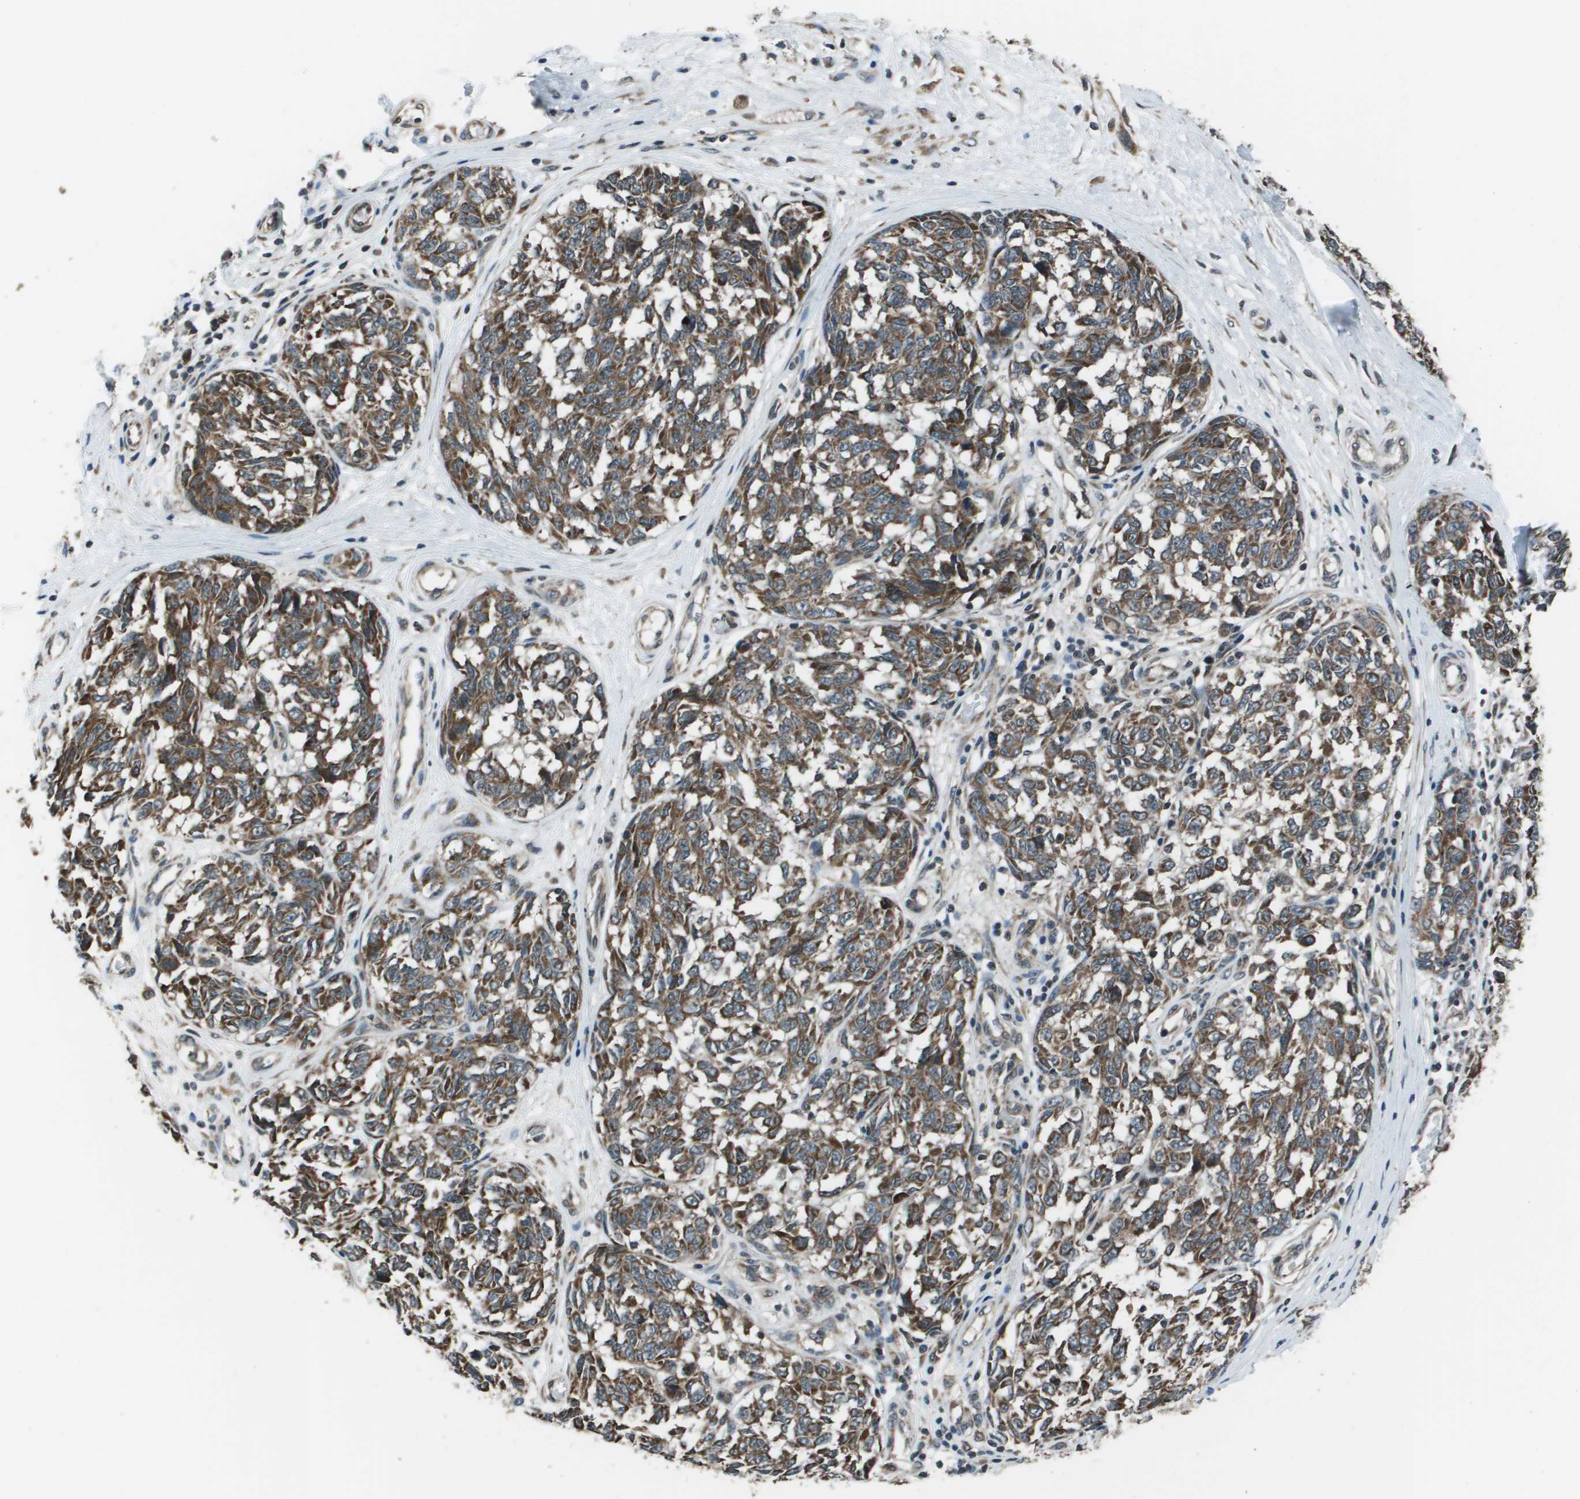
{"staining": {"intensity": "moderate", "quantity": ">75%", "location": "cytoplasmic/membranous"}, "tissue": "melanoma", "cell_type": "Tumor cells", "image_type": "cancer", "snomed": [{"axis": "morphology", "description": "Malignant melanoma, NOS"}, {"axis": "topography", "description": "Skin"}], "caption": "Tumor cells exhibit moderate cytoplasmic/membranous positivity in about >75% of cells in malignant melanoma.", "gene": "PPFIA1", "patient": {"sex": "female", "age": 64}}